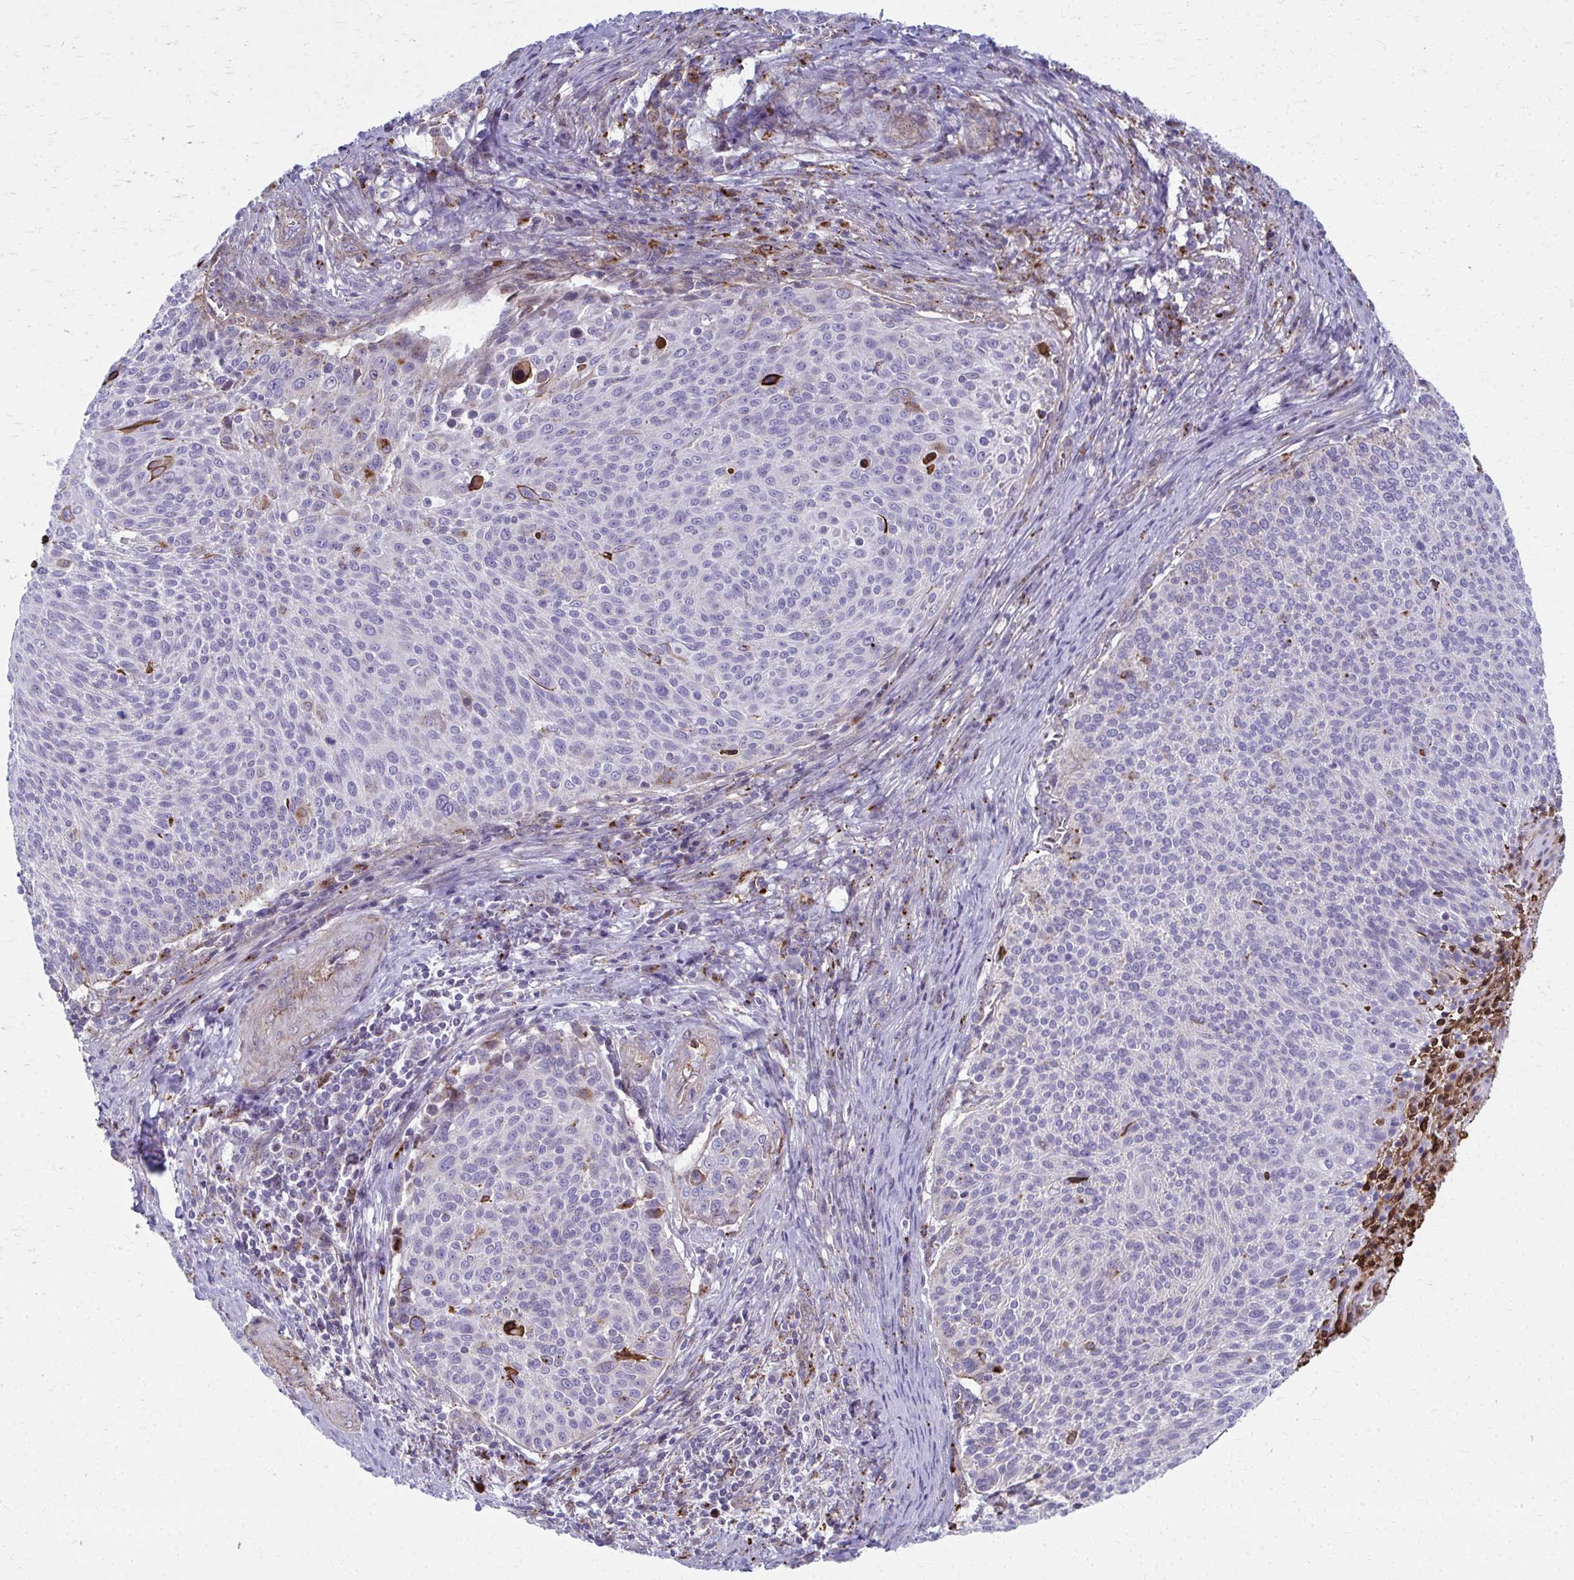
{"staining": {"intensity": "strong", "quantity": "<25%", "location": "cytoplasmic/membranous"}, "tissue": "cervical cancer", "cell_type": "Tumor cells", "image_type": "cancer", "snomed": [{"axis": "morphology", "description": "Squamous cell carcinoma, NOS"}, {"axis": "topography", "description": "Cervix"}], "caption": "There is medium levels of strong cytoplasmic/membranous positivity in tumor cells of cervical cancer (squamous cell carcinoma), as demonstrated by immunohistochemical staining (brown color).", "gene": "LRRC4B", "patient": {"sex": "female", "age": 31}}